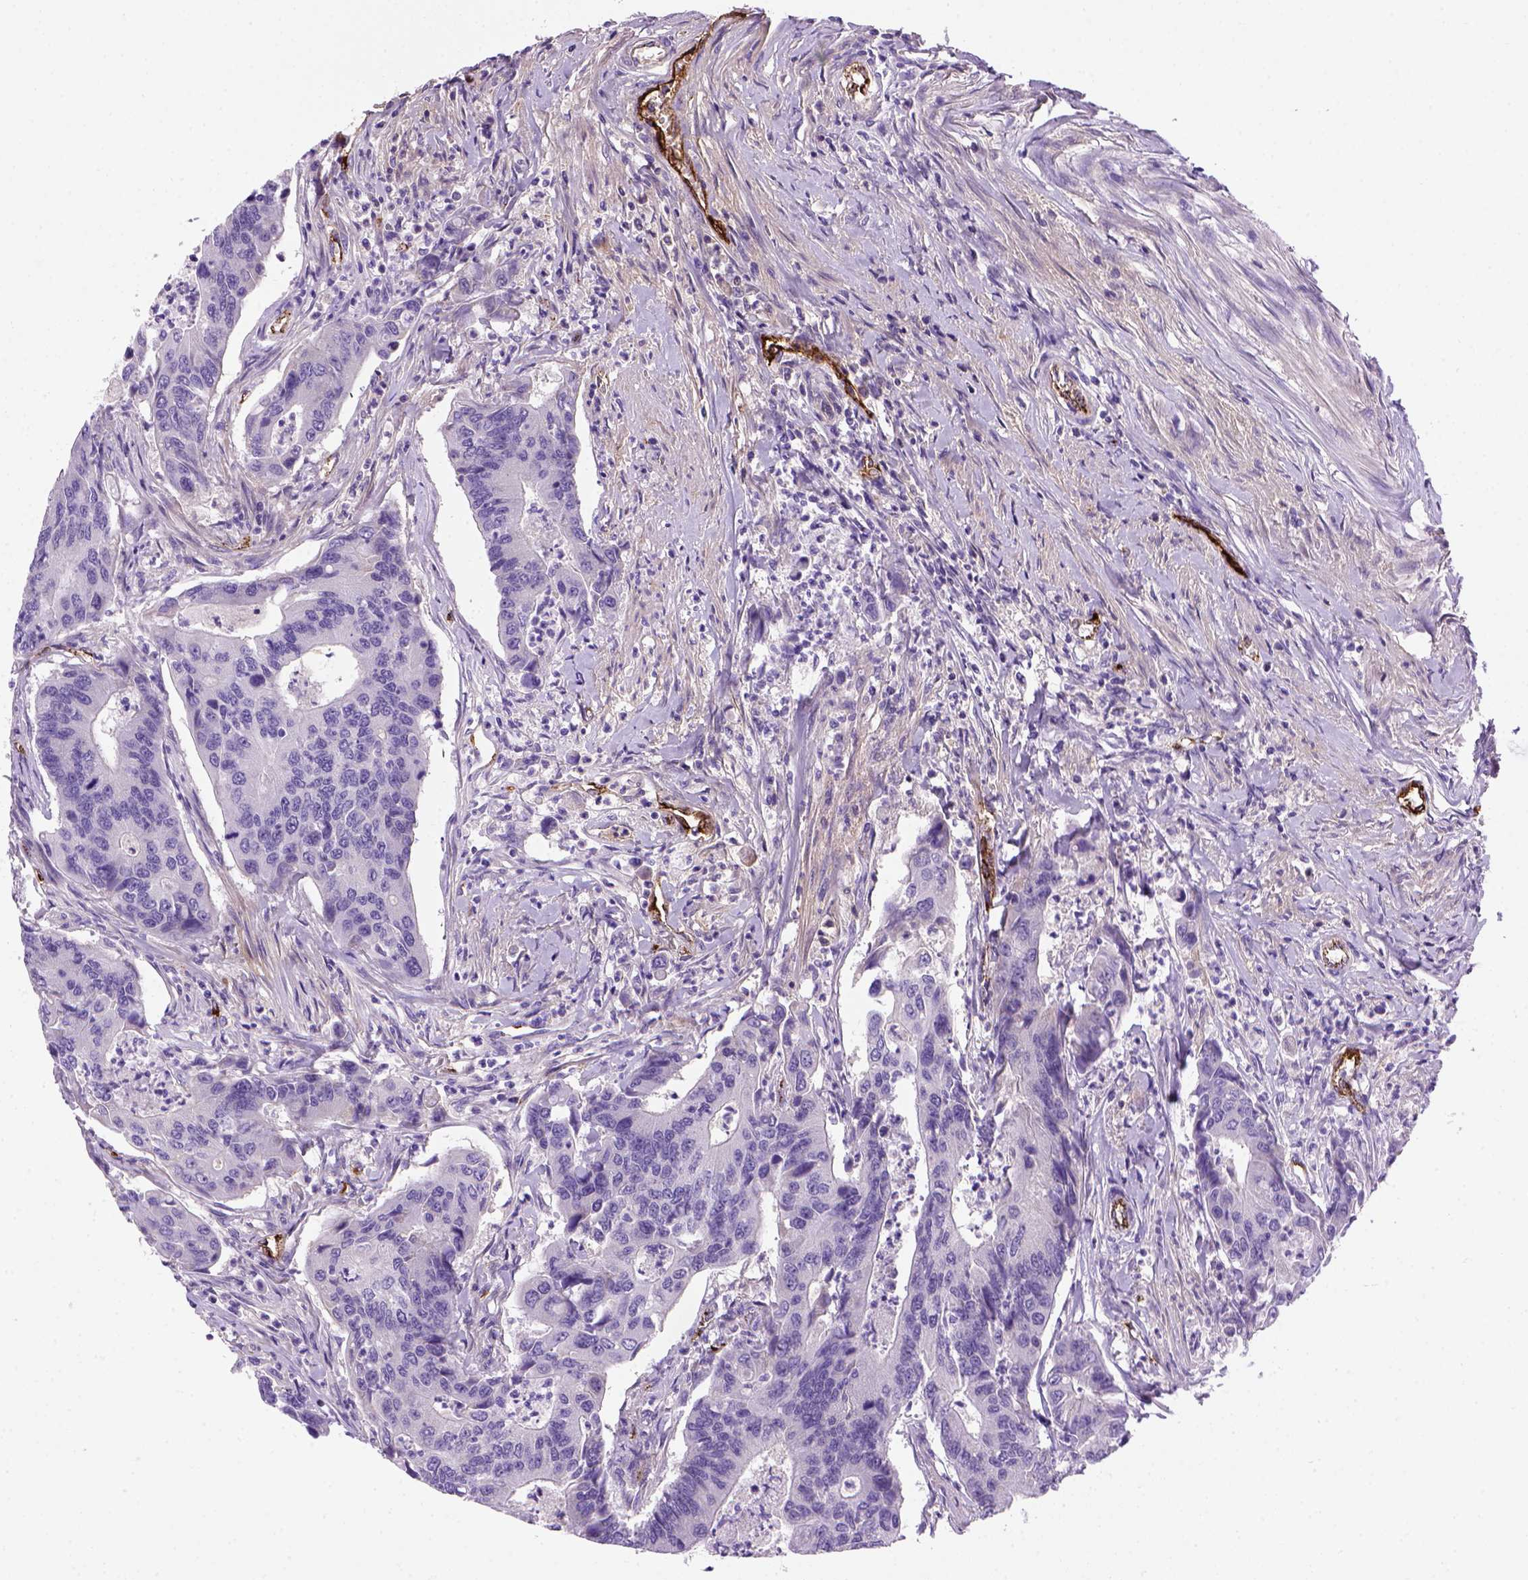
{"staining": {"intensity": "negative", "quantity": "none", "location": "none"}, "tissue": "colorectal cancer", "cell_type": "Tumor cells", "image_type": "cancer", "snomed": [{"axis": "morphology", "description": "Adenocarcinoma, NOS"}, {"axis": "topography", "description": "Colon"}], "caption": "Photomicrograph shows no protein staining in tumor cells of colorectal cancer (adenocarcinoma) tissue. (Immunohistochemistry (ihc), brightfield microscopy, high magnification).", "gene": "VWF", "patient": {"sex": "female", "age": 67}}